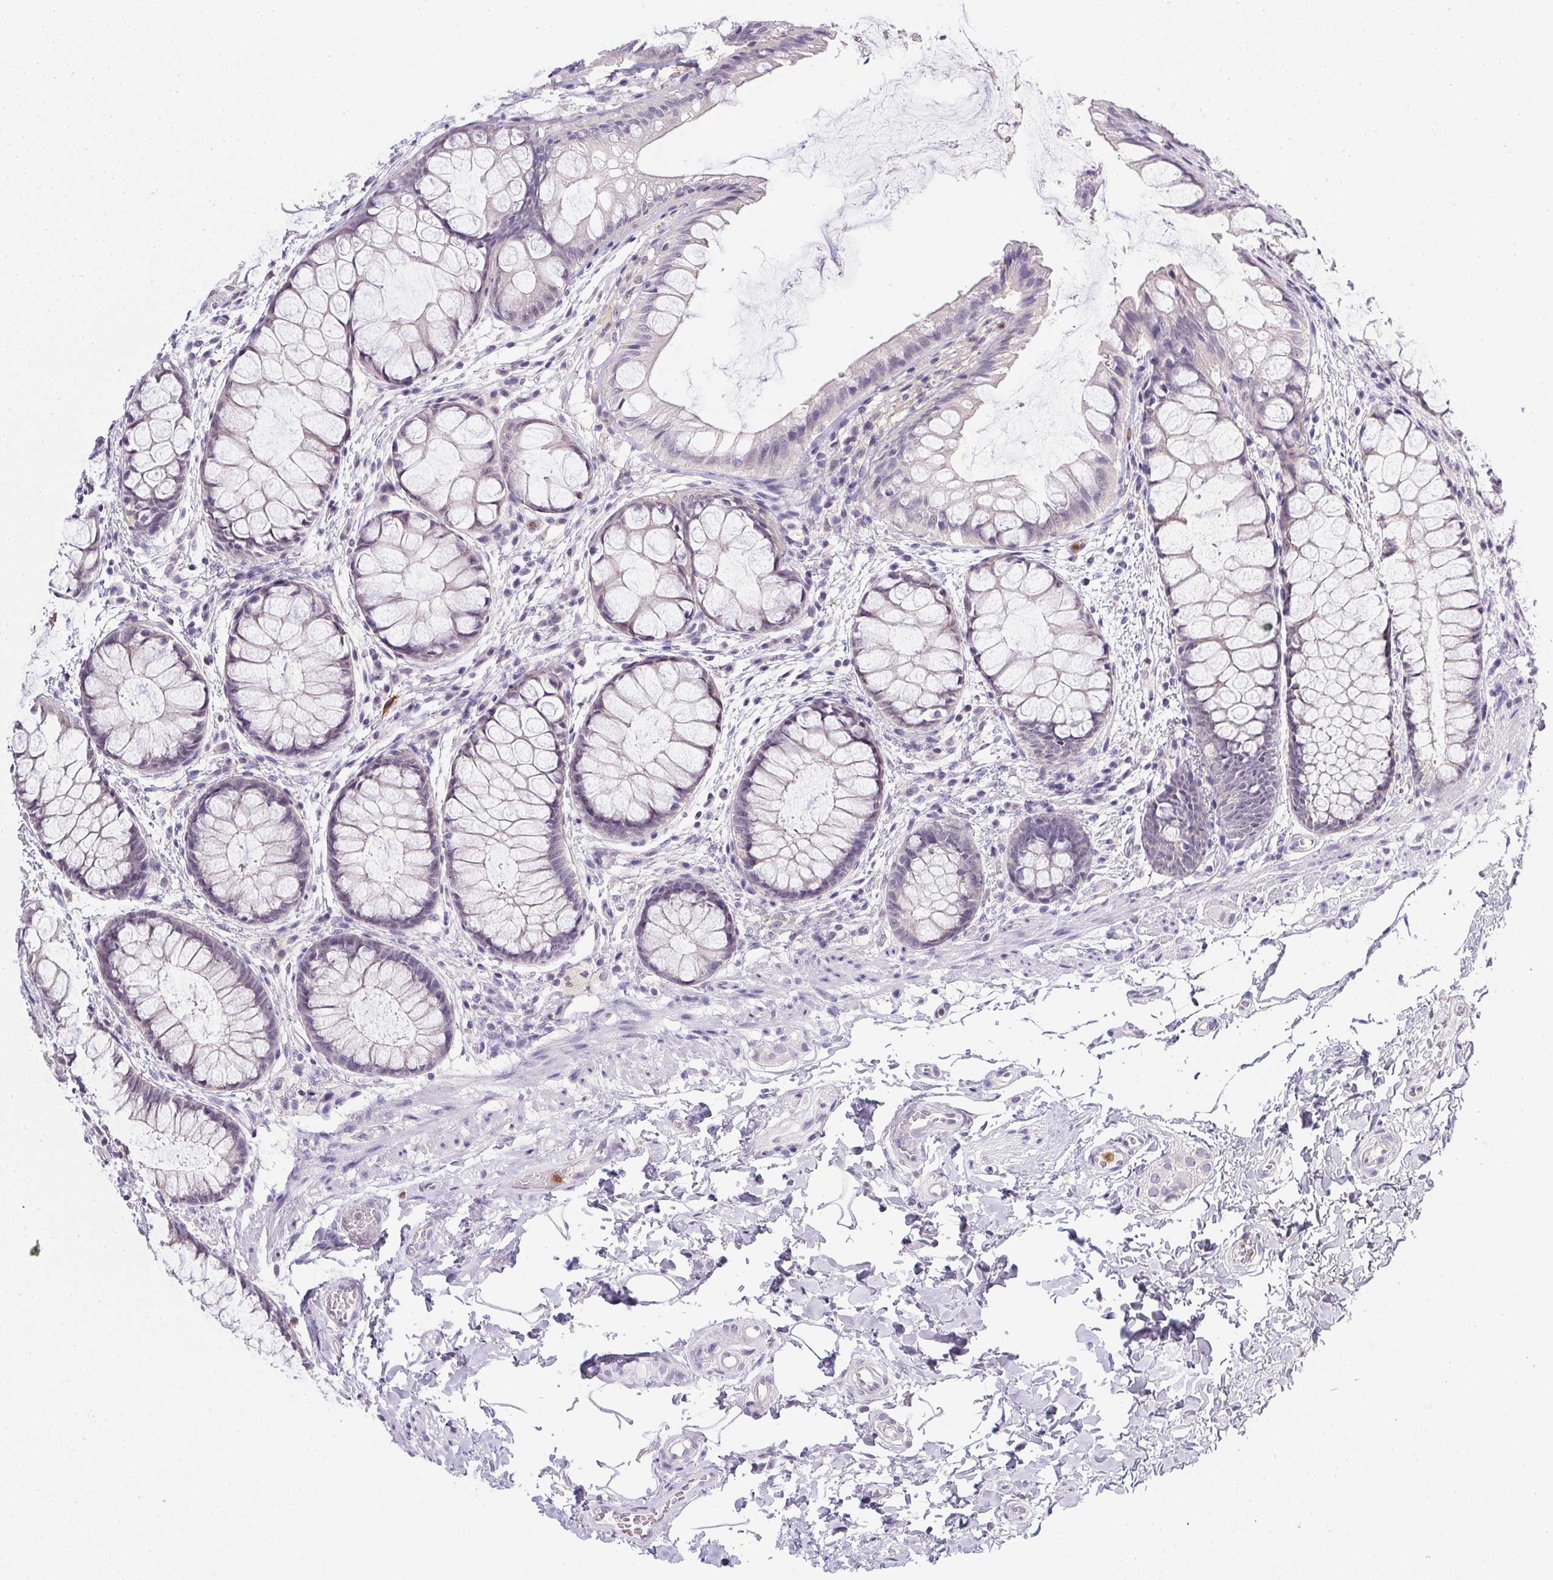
{"staining": {"intensity": "negative", "quantity": "none", "location": "none"}, "tissue": "rectum", "cell_type": "Glandular cells", "image_type": "normal", "snomed": [{"axis": "morphology", "description": "Normal tissue, NOS"}, {"axis": "topography", "description": "Rectum"}], "caption": "Image shows no significant protein expression in glandular cells of benign rectum. The staining is performed using DAB brown chromogen with nuclei counter-stained in using hematoxylin.", "gene": "DNAJC5G", "patient": {"sex": "female", "age": 62}}